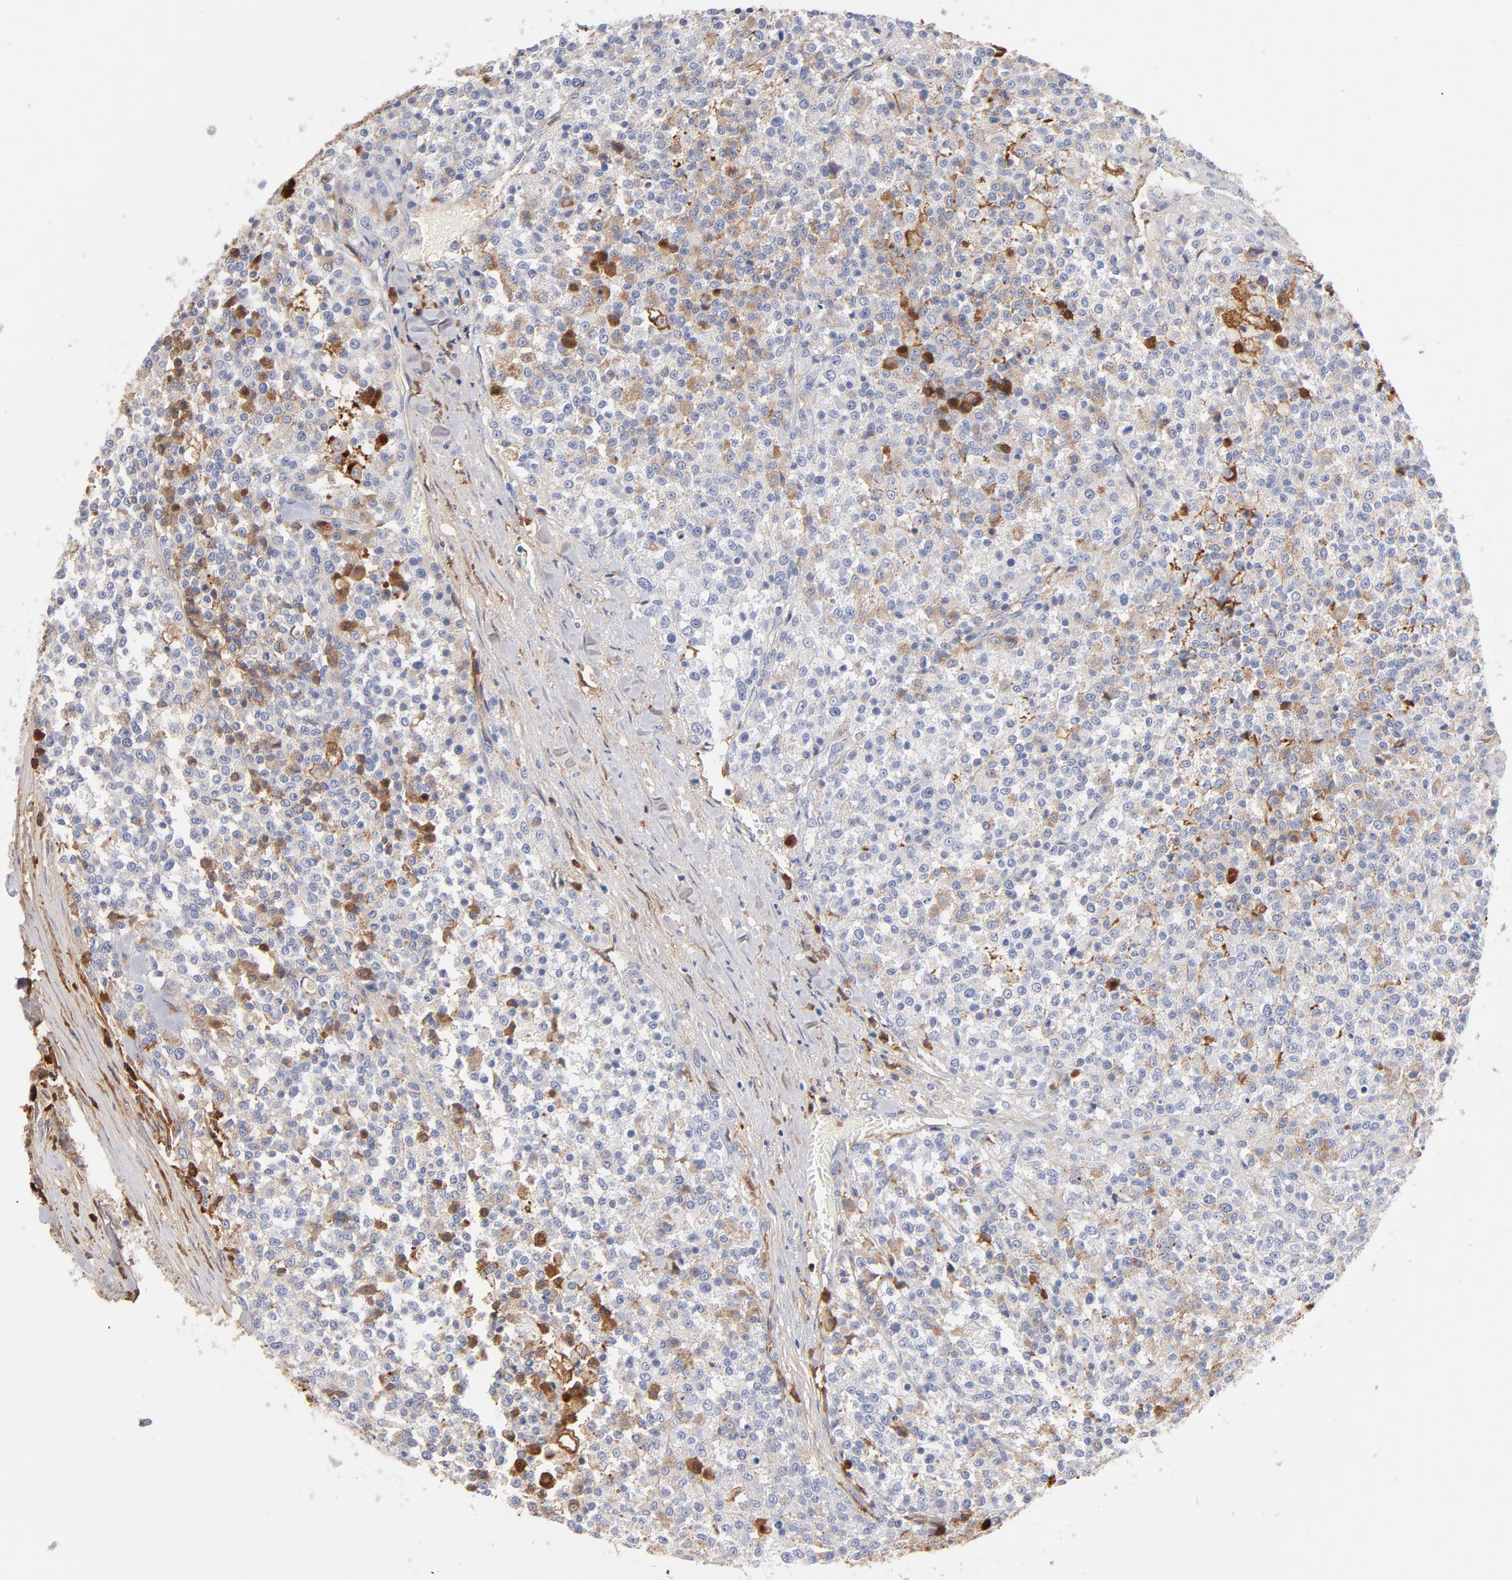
{"staining": {"intensity": "negative", "quantity": "none", "location": "none"}, "tissue": "testis cancer", "cell_type": "Tumor cells", "image_type": "cancer", "snomed": [{"axis": "morphology", "description": "Seminoma, NOS"}, {"axis": "topography", "description": "Testis"}], "caption": "Tumor cells show no significant protein staining in seminoma (testis).", "gene": "C3", "patient": {"sex": "male", "age": 59}}